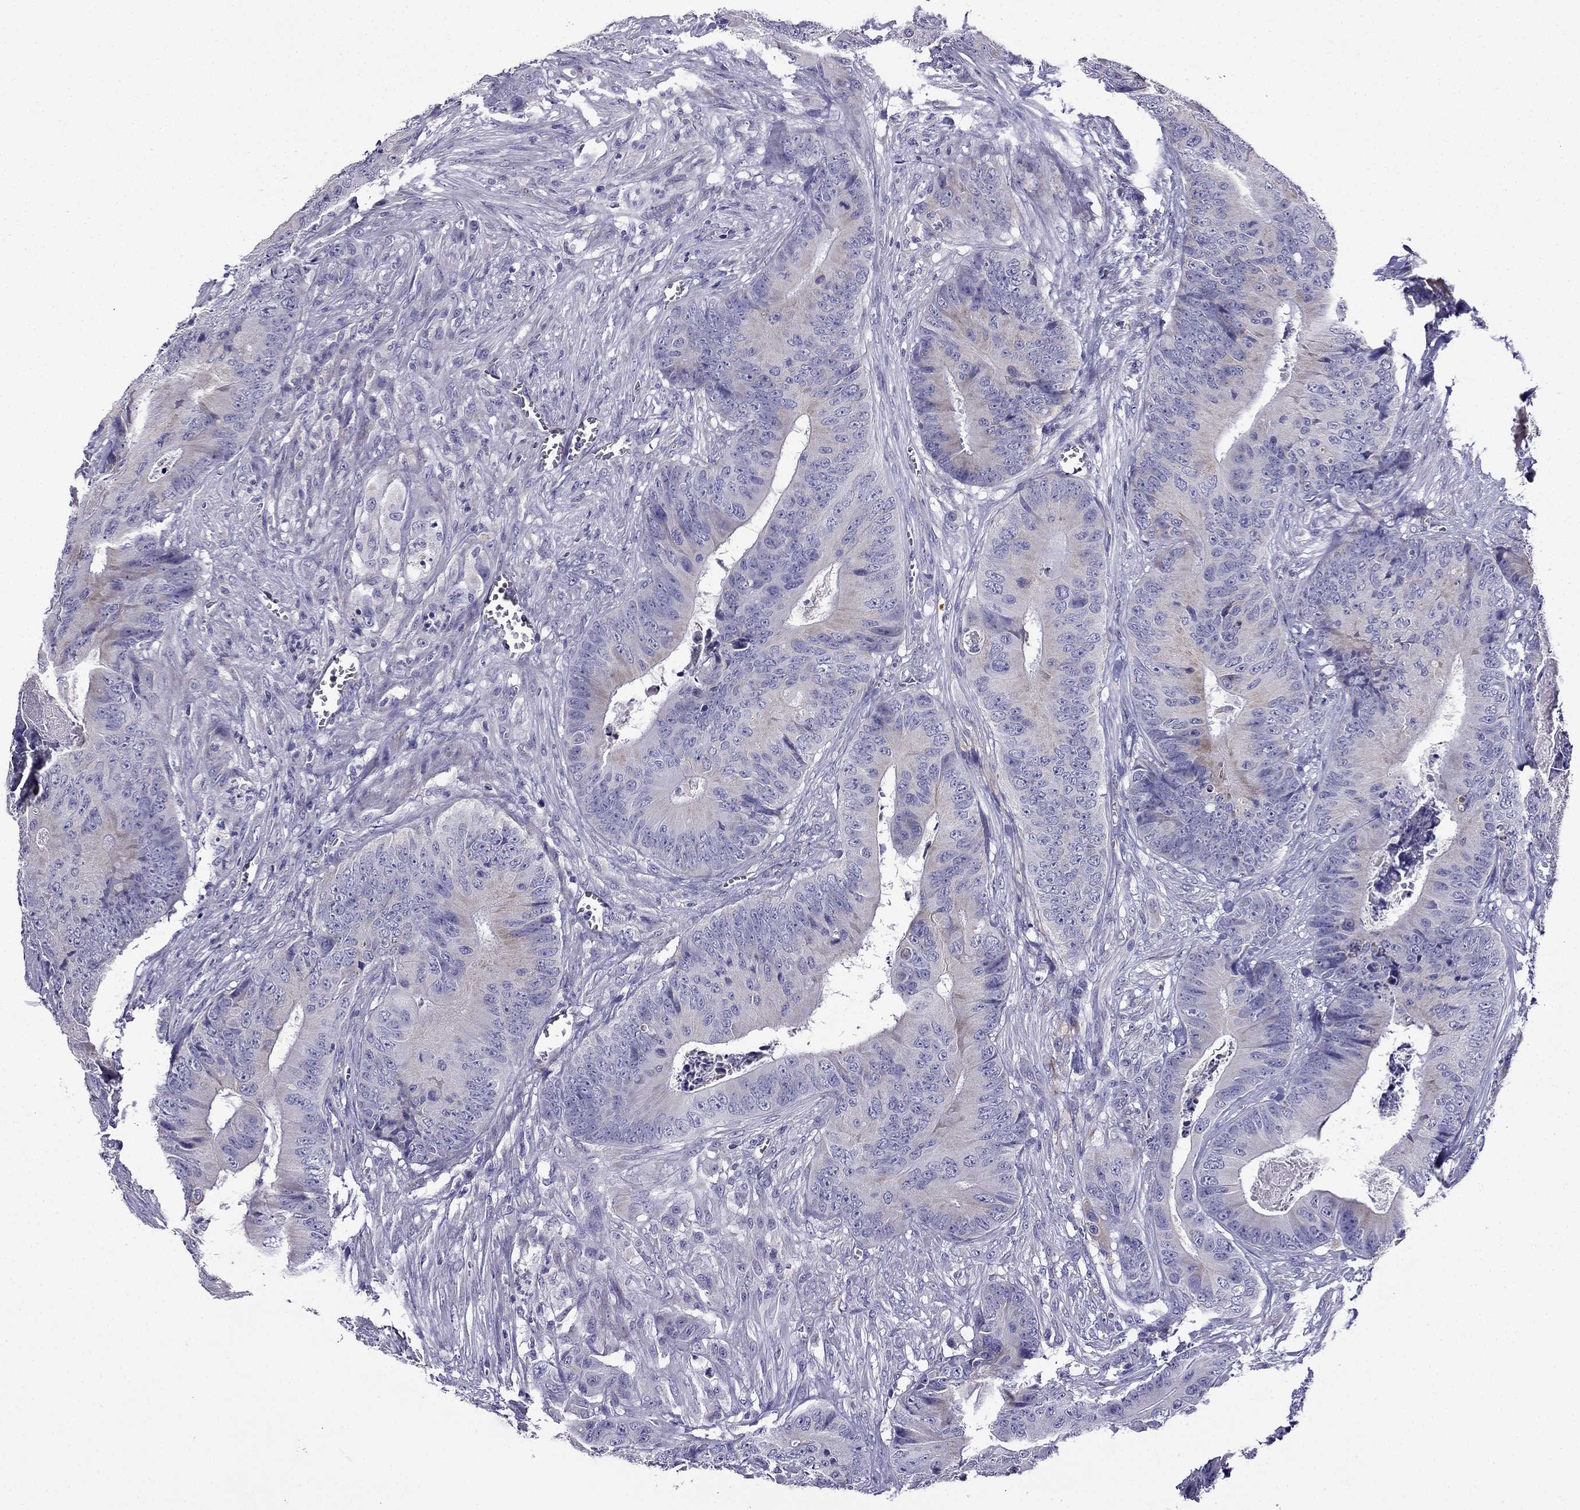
{"staining": {"intensity": "weak", "quantity": "25%-75%", "location": "cytoplasmic/membranous"}, "tissue": "colorectal cancer", "cell_type": "Tumor cells", "image_type": "cancer", "snomed": [{"axis": "morphology", "description": "Adenocarcinoma, NOS"}, {"axis": "topography", "description": "Colon"}], "caption": "A high-resolution photomicrograph shows immunohistochemistry staining of colorectal cancer (adenocarcinoma), which demonstrates weak cytoplasmic/membranous staining in about 25%-75% of tumor cells.", "gene": "KIF5A", "patient": {"sex": "male", "age": 84}}